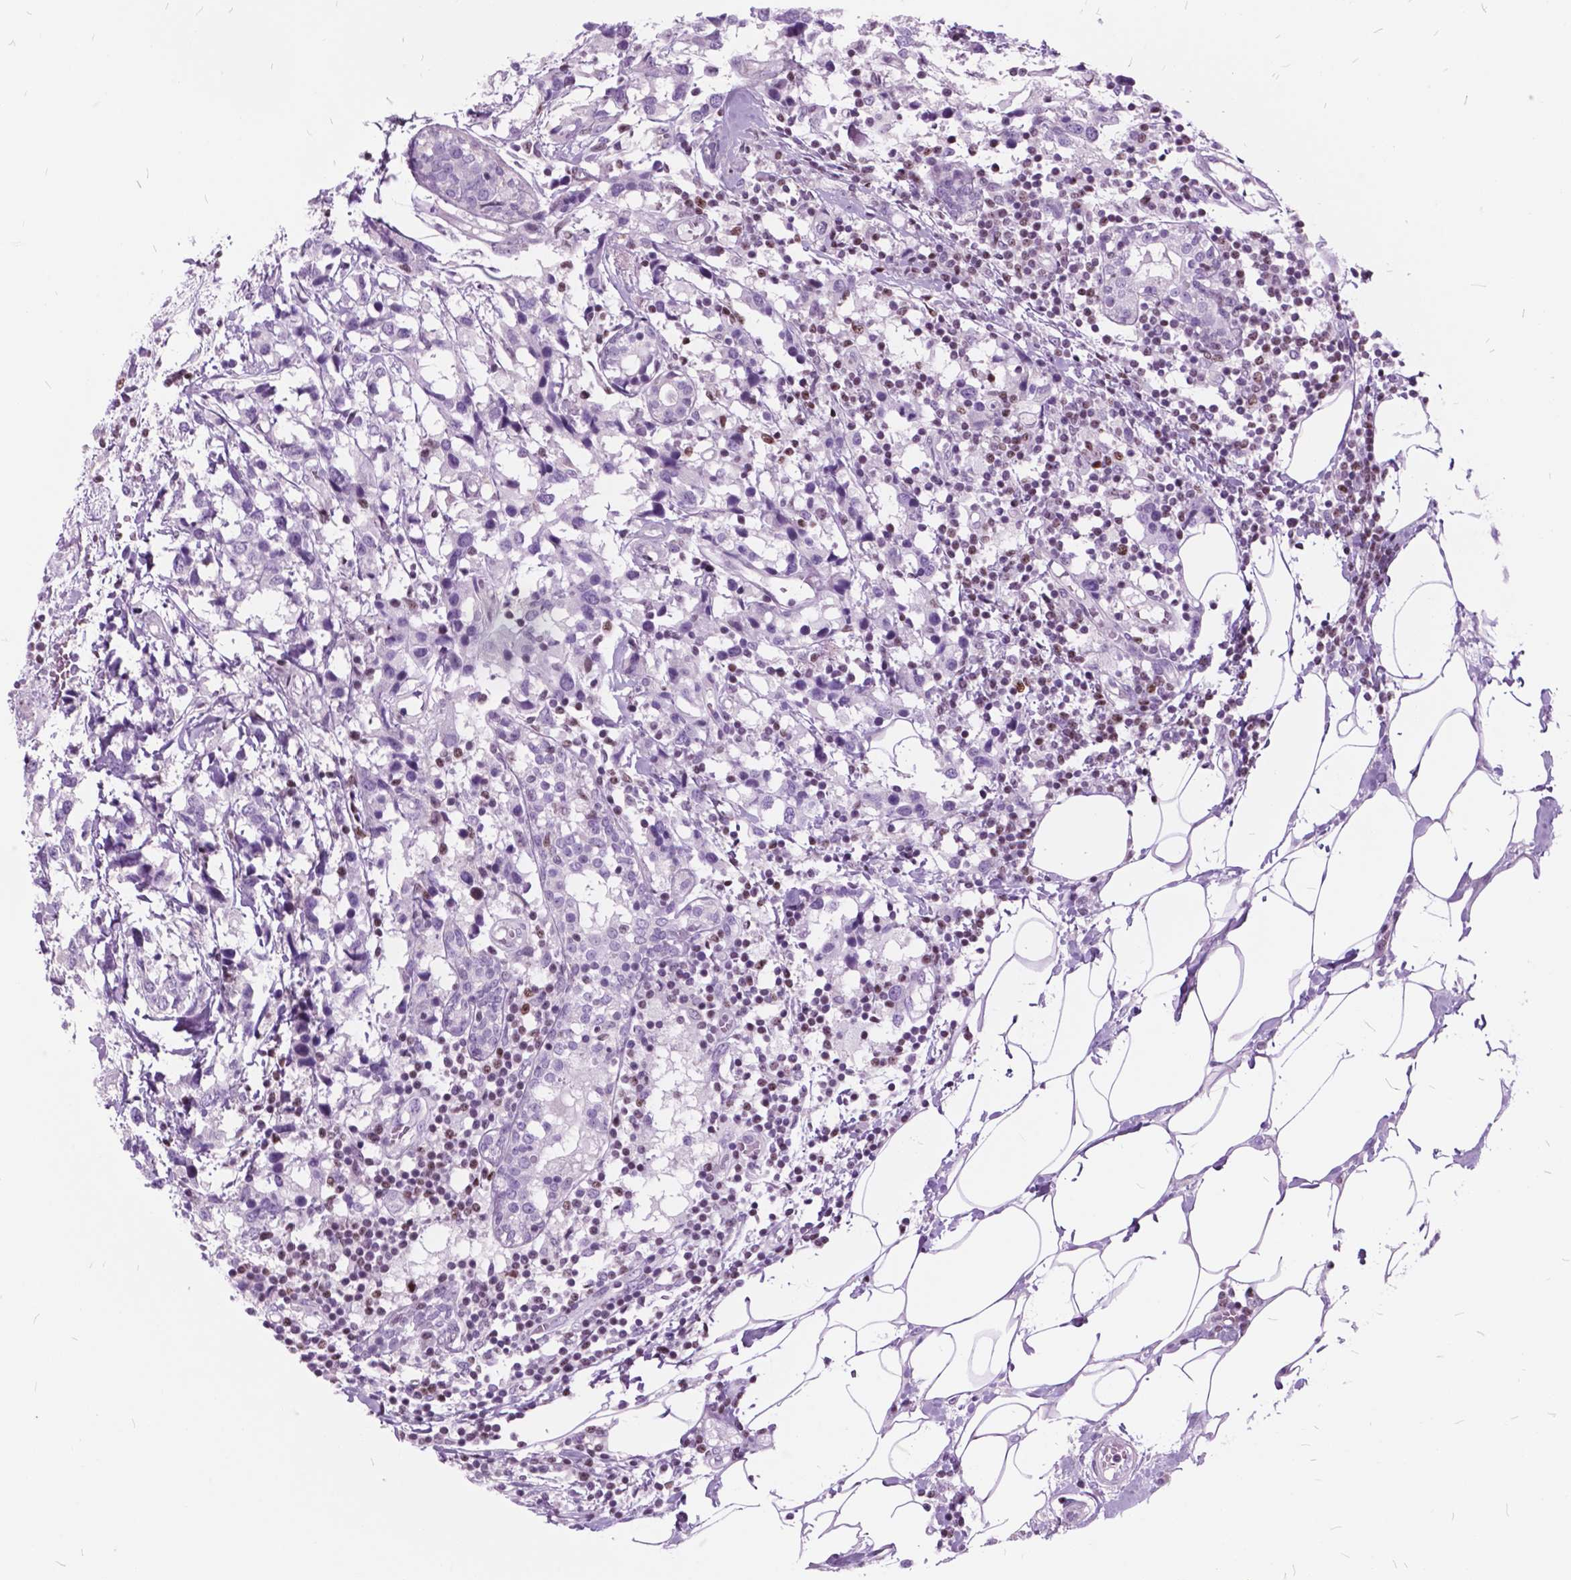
{"staining": {"intensity": "negative", "quantity": "none", "location": "none"}, "tissue": "breast cancer", "cell_type": "Tumor cells", "image_type": "cancer", "snomed": [{"axis": "morphology", "description": "Lobular carcinoma"}, {"axis": "topography", "description": "Breast"}], "caption": "Tumor cells show no significant protein positivity in breast lobular carcinoma.", "gene": "SP140", "patient": {"sex": "female", "age": 59}}